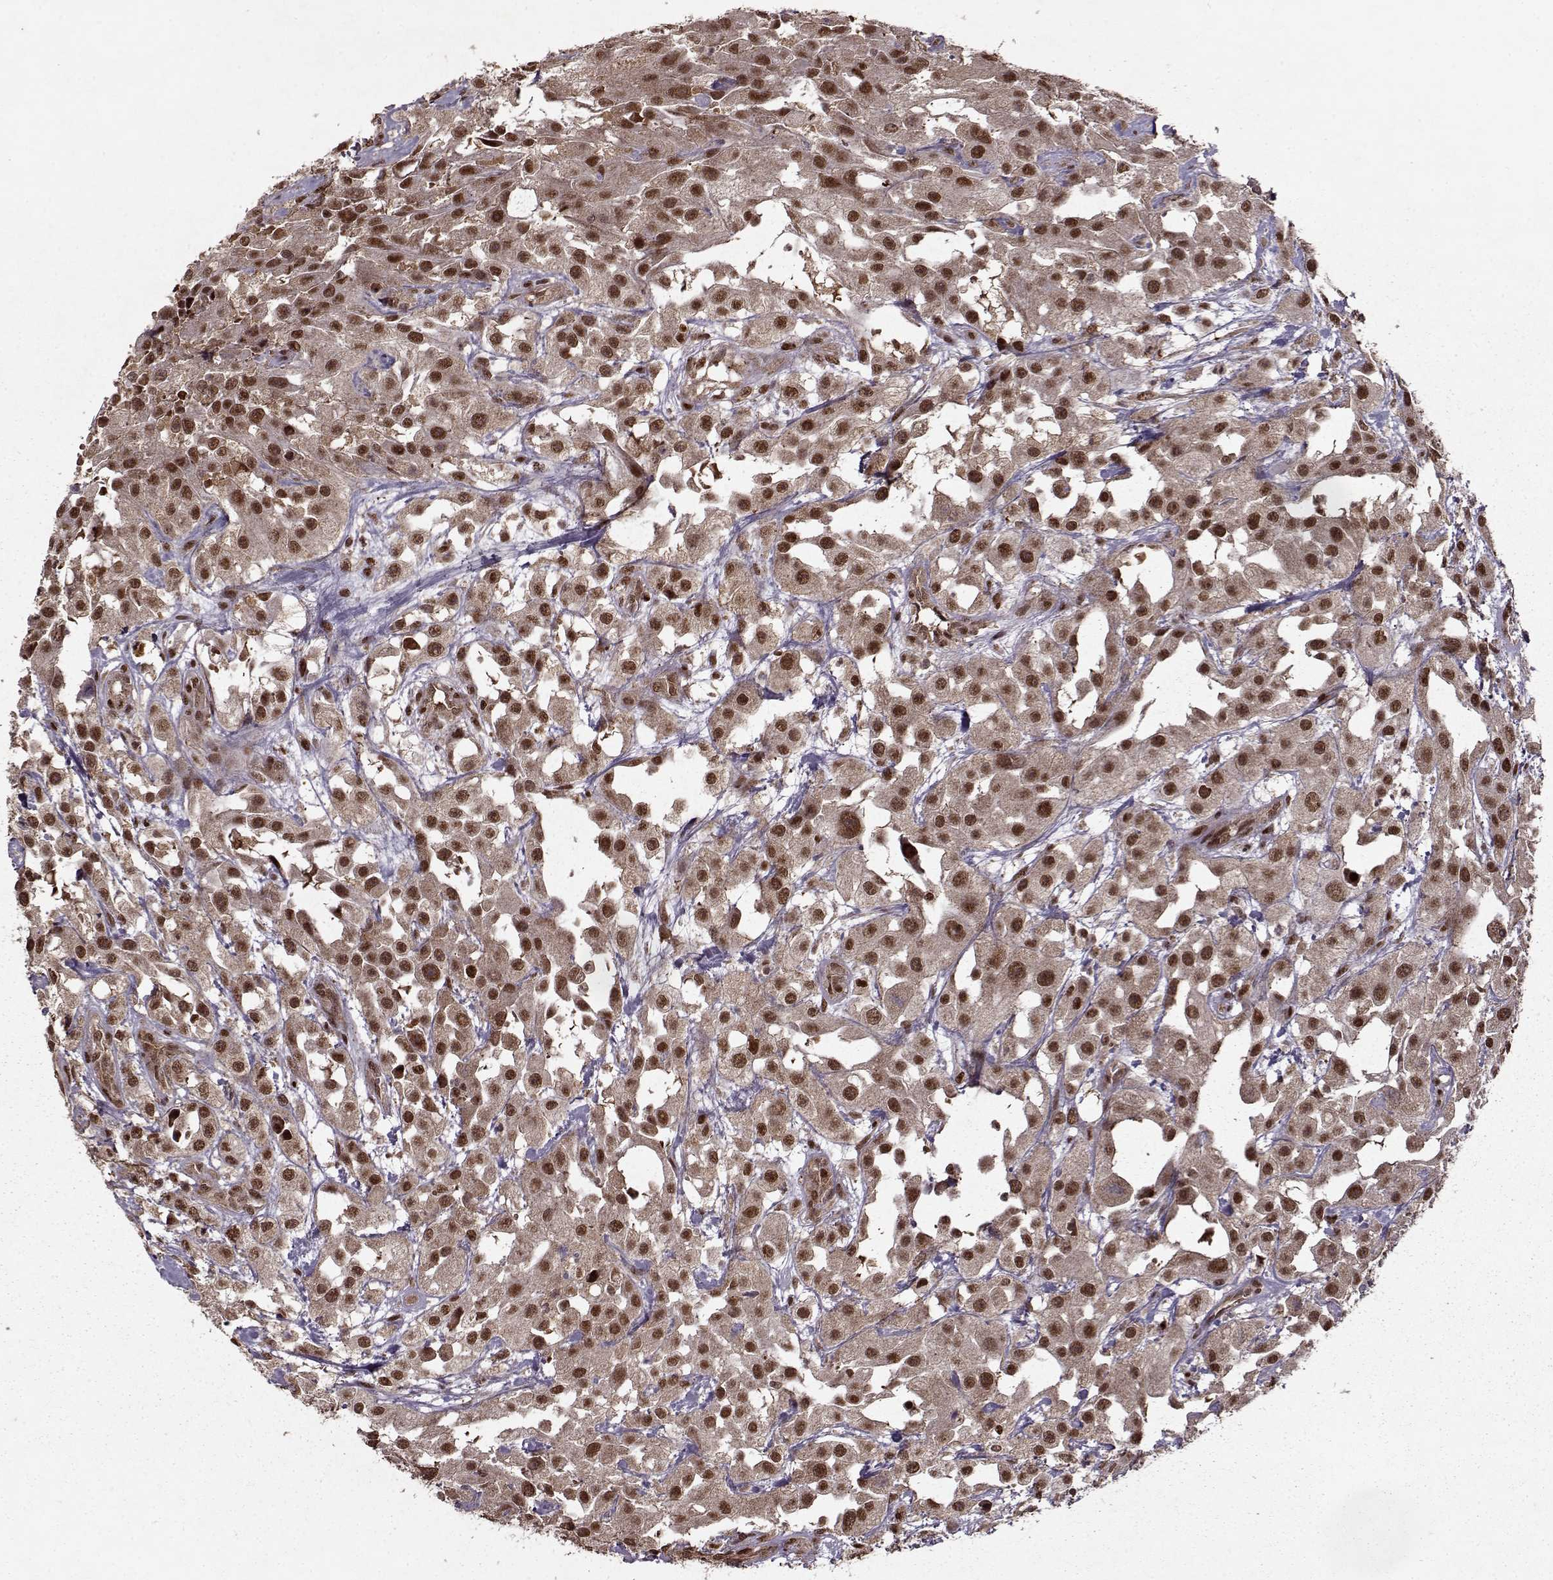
{"staining": {"intensity": "strong", "quantity": ">75%", "location": "nuclear"}, "tissue": "urothelial cancer", "cell_type": "Tumor cells", "image_type": "cancer", "snomed": [{"axis": "morphology", "description": "Urothelial carcinoma, High grade"}, {"axis": "topography", "description": "Urinary bladder"}], "caption": "Immunohistochemical staining of human urothelial cancer displays high levels of strong nuclear positivity in approximately >75% of tumor cells. (DAB IHC, brown staining for protein, blue staining for nuclei).", "gene": "PSMA7", "patient": {"sex": "male", "age": 79}}